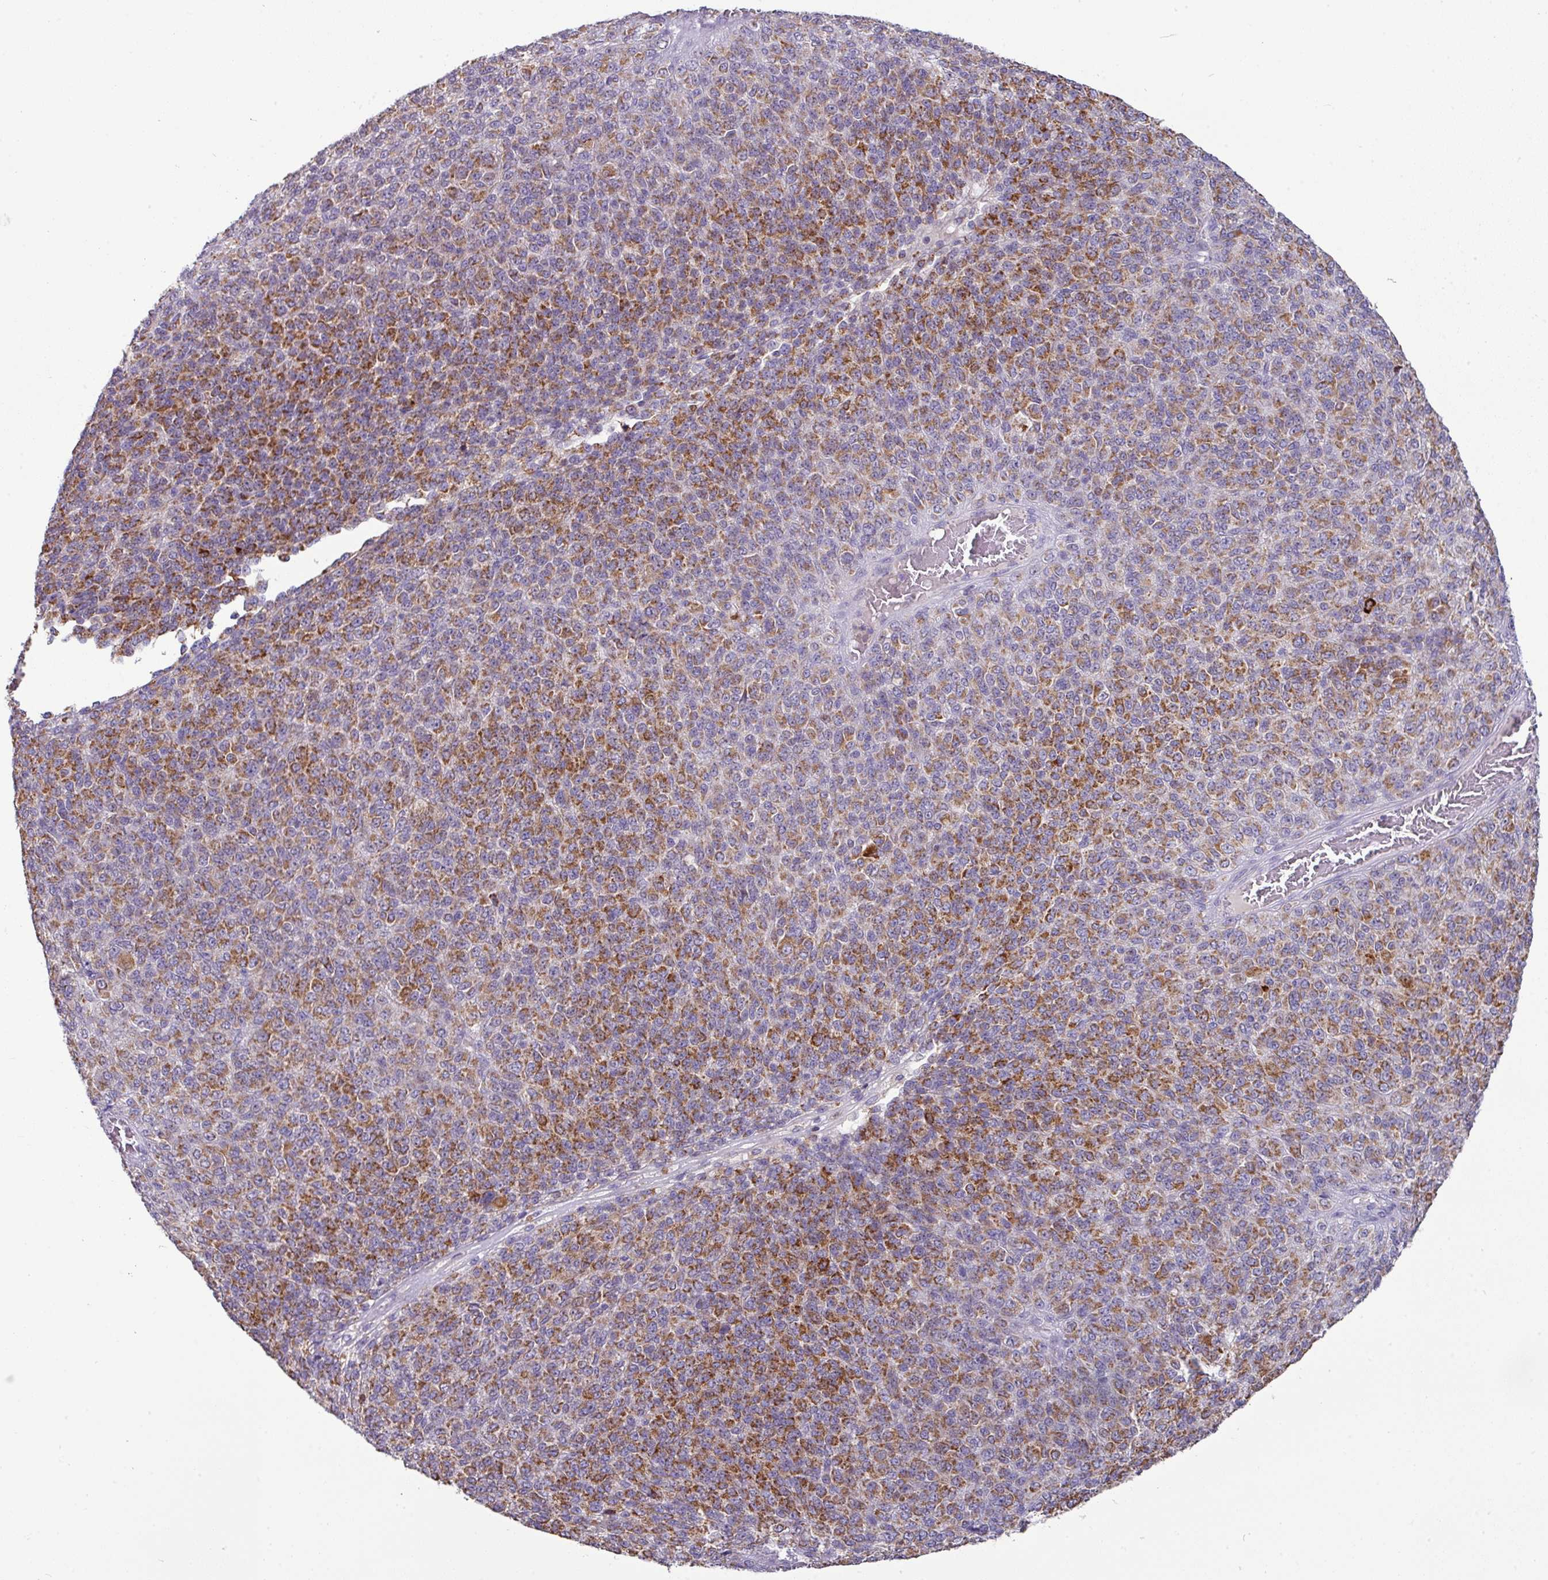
{"staining": {"intensity": "moderate", "quantity": ">75%", "location": "cytoplasmic/membranous"}, "tissue": "melanoma", "cell_type": "Tumor cells", "image_type": "cancer", "snomed": [{"axis": "morphology", "description": "Malignant melanoma, Metastatic site"}, {"axis": "topography", "description": "Brain"}], "caption": "Melanoma was stained to show a protein in brown. There is medium levels of moderate cytoplasmic/membranous expression in approximately >75% of tumor cells.", "gene": "TRAPPC1", "patient": {"sex": "female", "age": 56}}